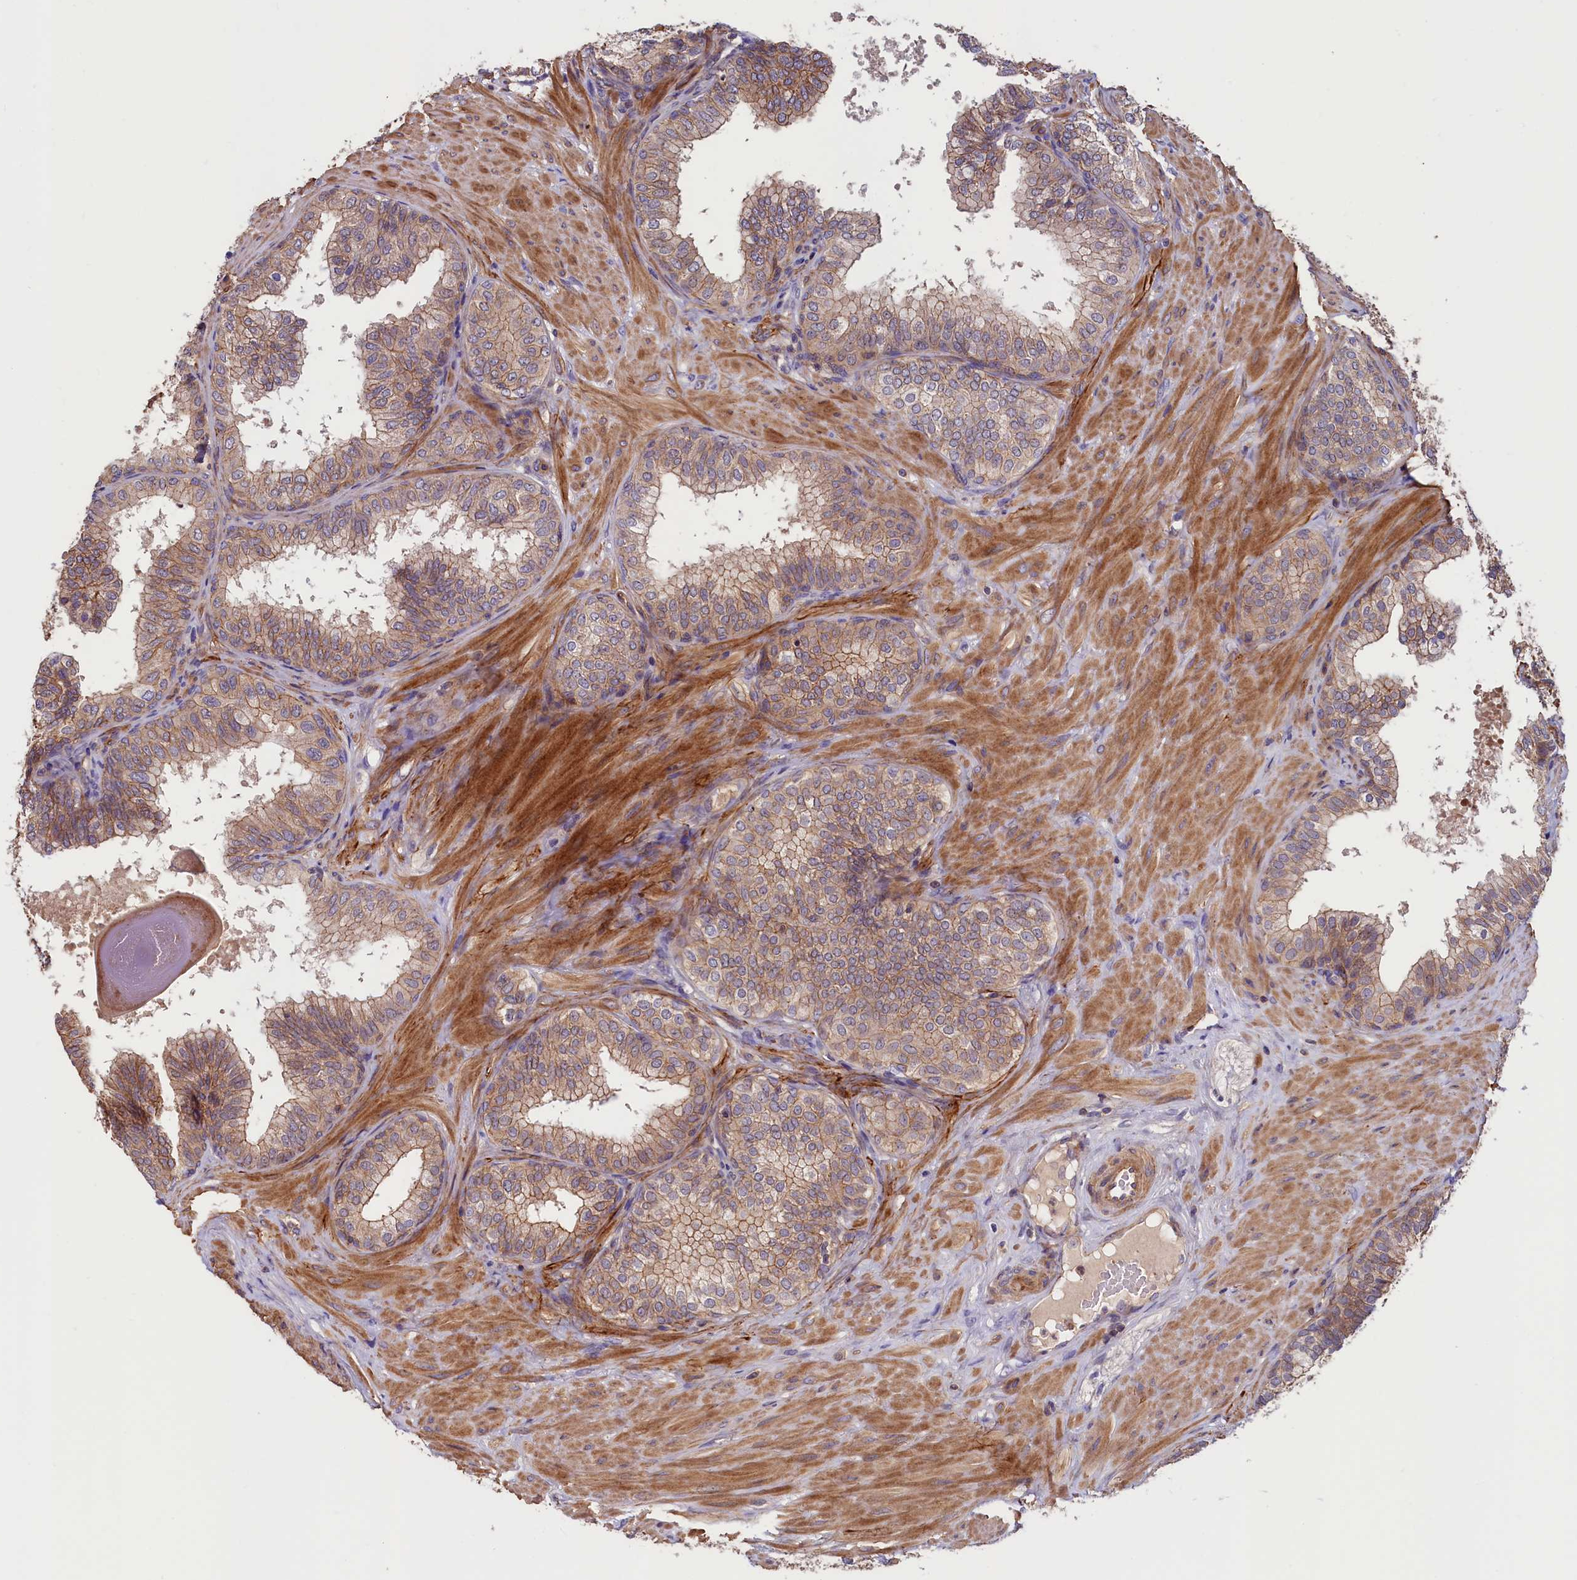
{"staining": {"intensity": "moderate", "quantity": ">75%", "location": "cytoplasmic/membranous"}, "tissue": "prostate", "cell_type": "Glandular cells", "image_type": "normal", "snomed": [{"axis": "morphology", "description": "Normal tissue, NOS"}, {"axis": "topography", "description": "Prostate"}], "caption": "Protein staining shows moderate cytoplasmic/membranous expression in approximately >75% of glandular cells in unremarkable prostate.", "gene": "DUOXA1", "patient": {"sex": "male", "age": 60}}